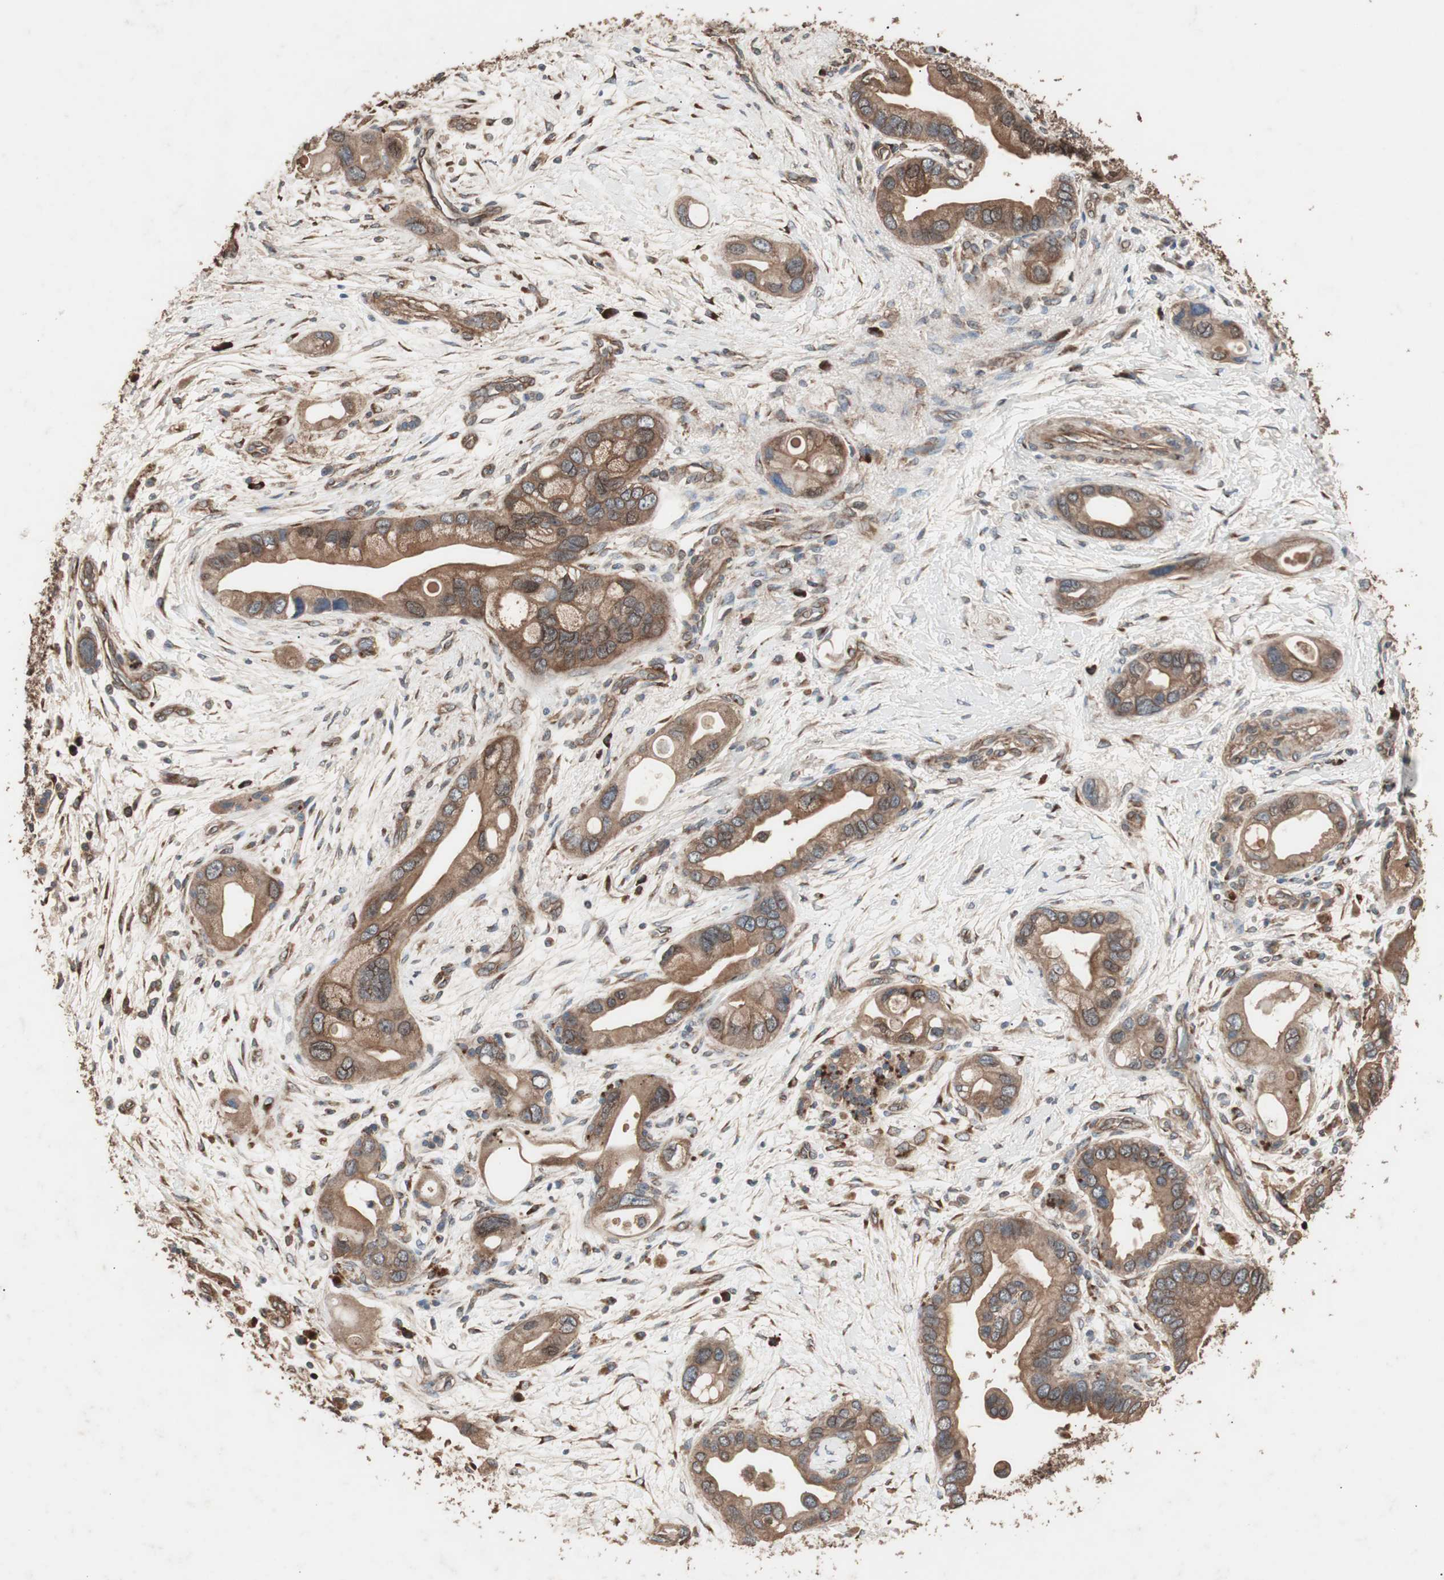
{"staining": {"intensity": "moderate", "quantity": ">75%", "location": "cytoplasmic/membranous"}, "tissue": "pancreatic cancer", "cell_type": "Tumor cells", "image_type": "cancer", "snomed": [{"axis": "morphology", "description": "Adenocarcinoma, NOS"}, {"axis": "topography", "description": "Pancreas"}], "caption": "IHC photomicrograph of human adenocarcinoma (pancreatic) stained for a protein (brown), which displays medium levels of moderate cytoplasmic/membranous positivity in approximately >75% of tumor cells.", "gene": "LZTS1", "patient": {"sex": "female", "age": 77}}